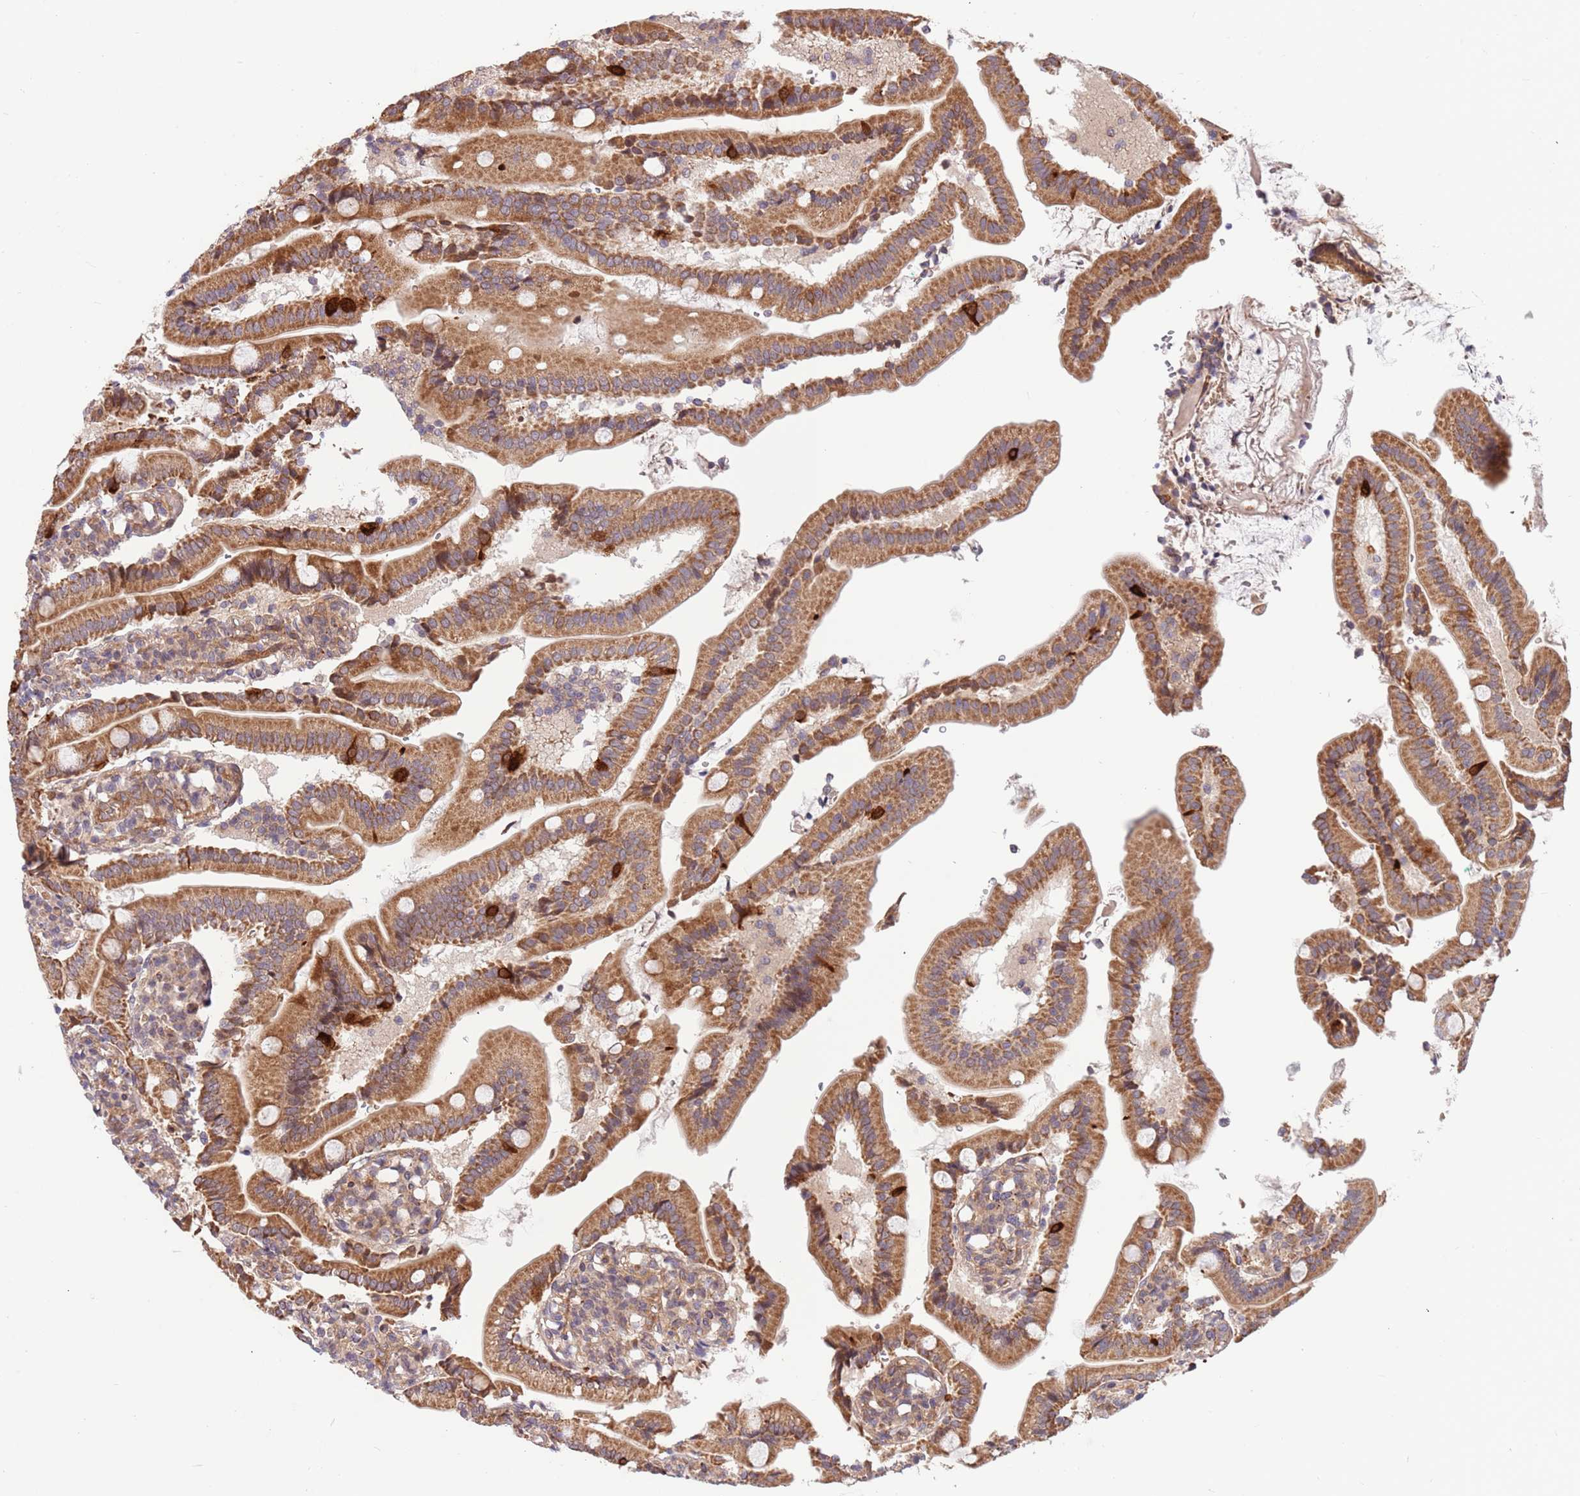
{"staining": {"intensity": "moderate", "quantity": ">75%", "location": "cytoplasmic/membranous"}, "tissue": "duodenum", "cell_type": "Glandular cells", "image_type": "normal", "snomed": [{"axis": "morphology", "description": "Normal tissue, NOS"}, {"axis": "topography", "description": "Duodenum"}], "caption": "Glandular cells show medium levels of moderate cytoplasmic/membranous positivity in about >75% of cells in benign duodenum.", "gene": "HAUS3", "patient": {"sex": "female", "age": 67}}